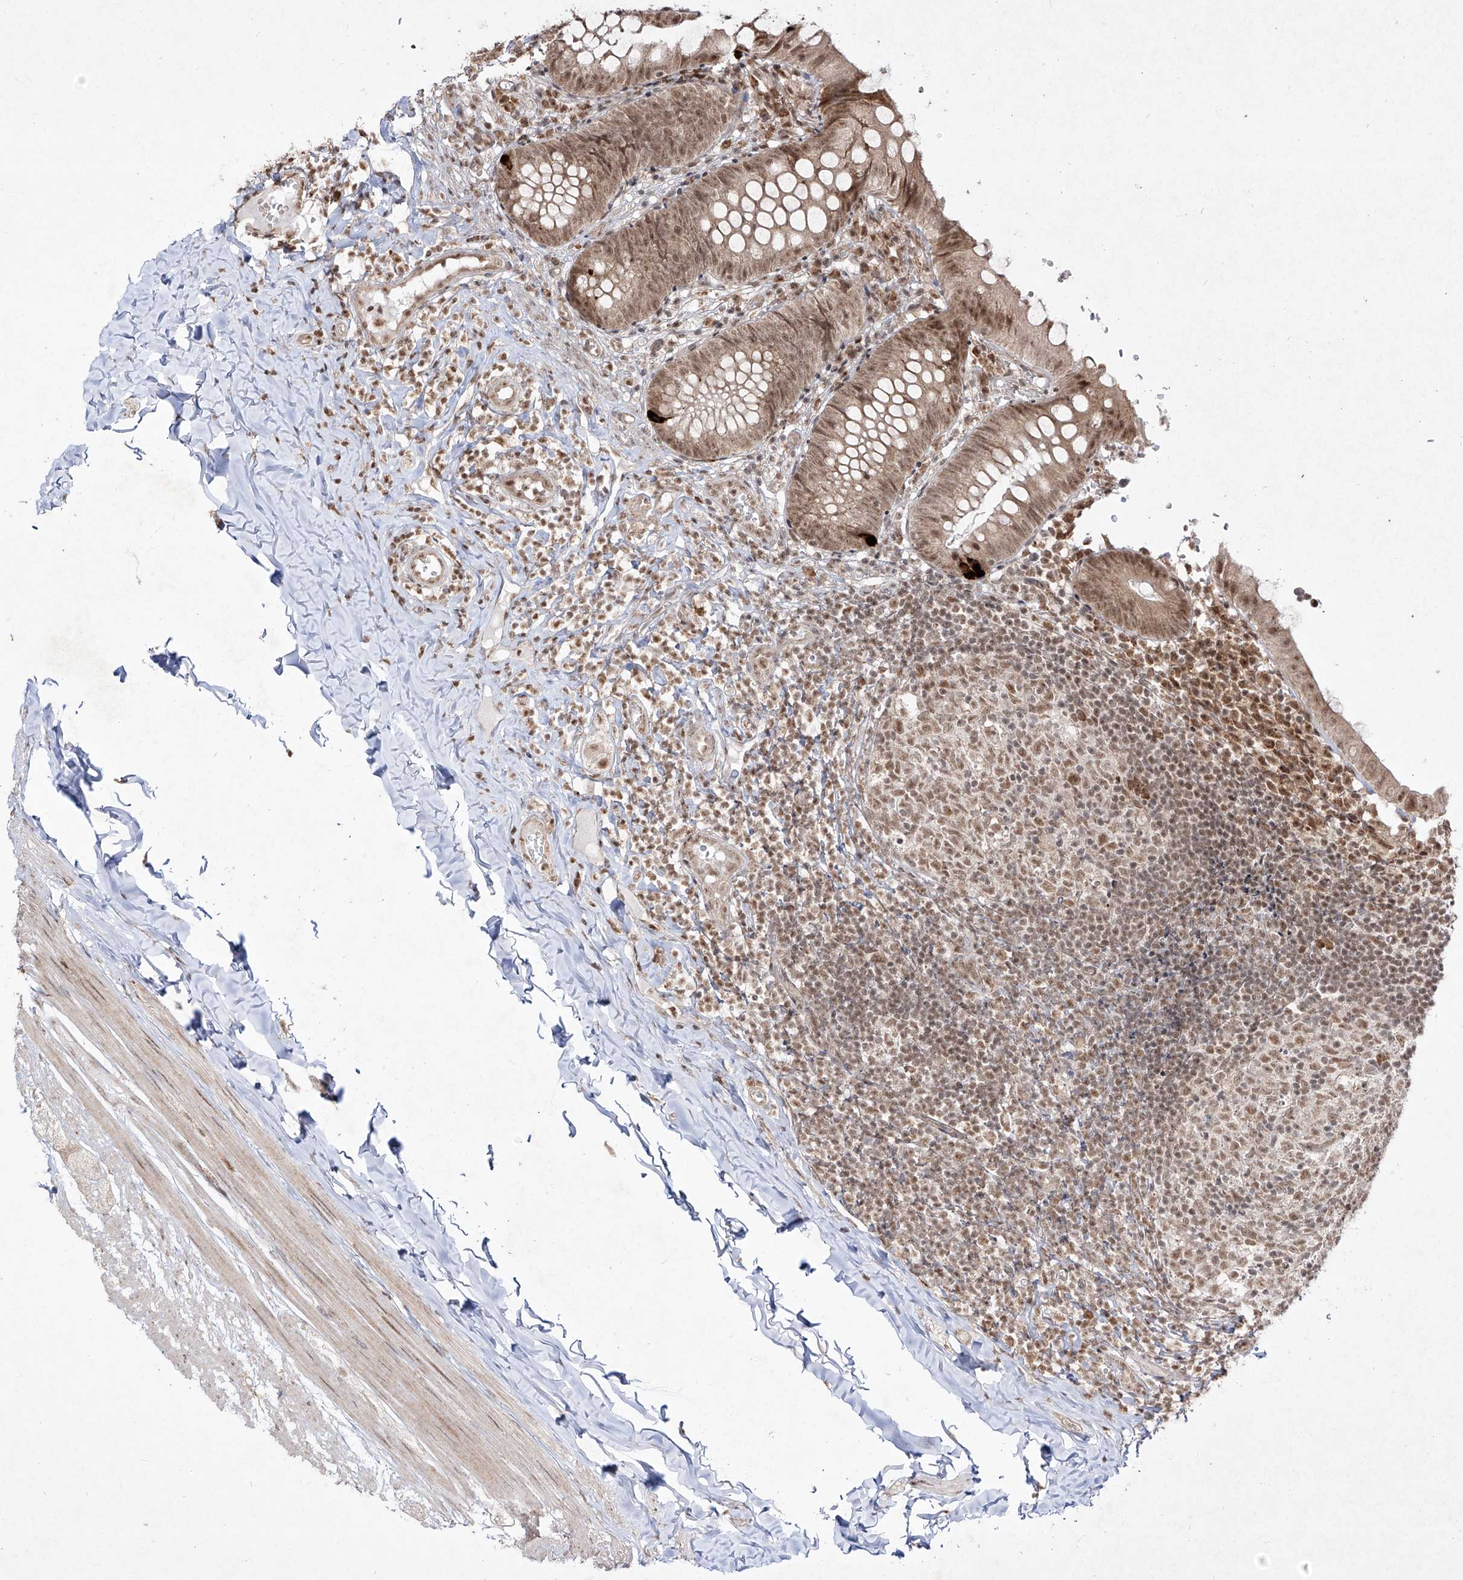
{"staining": {"intensity": "moderate", "quantity": ">75%", "location": "cytoplasmic/membranous,nuclear"}, "tissue": "appendix", "cell_type": "Glandular cells", "image_type": "normal", "snomed": [{"axis": "morphology", "description": "Normal tissue, NOS"}, {"axis": "topography", "description": "Appendix"}], "caption": "Immunohistochemistry (IHC) of unremarkable appendix displays medium levels of moderate cytoplasmic/membranous,nuclear staining in approximately >75% of glandular cells.", "gene": "SNRNP27", "patient": {"sex": "male", "age": 8}}